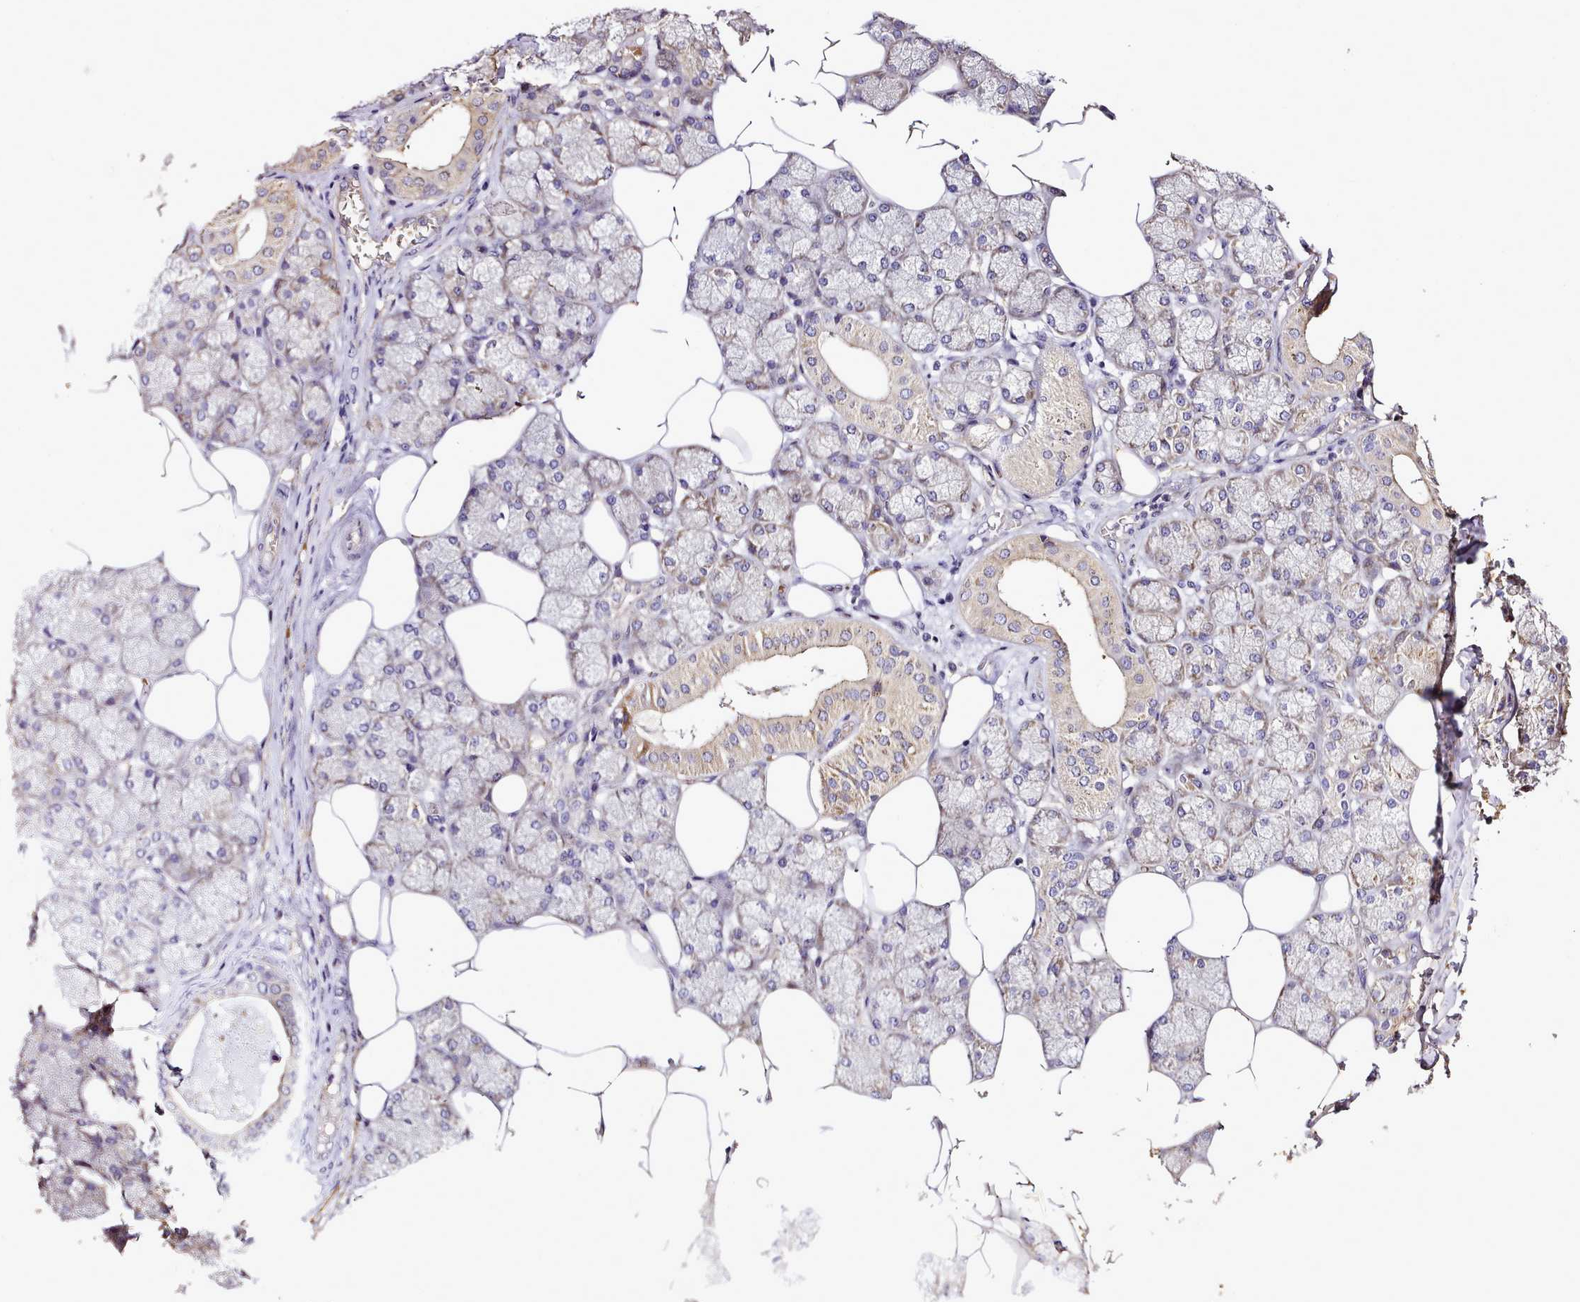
{"staining": {"intensity": "moderate", "quantity": "<25%", "location": "cytoplasmic/membranous"}, "tissue": "salivary gland", "cell_type": "Glandular cells", "image_type": "normal", "snomed": [{"axis": "morphology", "description": "Normal tissue, NOS"}, {"axis": "topography", "description": "Salivary gland"}], "caption": "Protein analysis of normal salivary gland exhibits moderate cytoplasmic/membranous staining in about <25% of glandular cells. (DAB (3,3'-diaminobenzidine) IHC with brightfield microscopy, high magnification).", "gene": "NBPF10", "patient": {"sex": "male", "age": 62}}